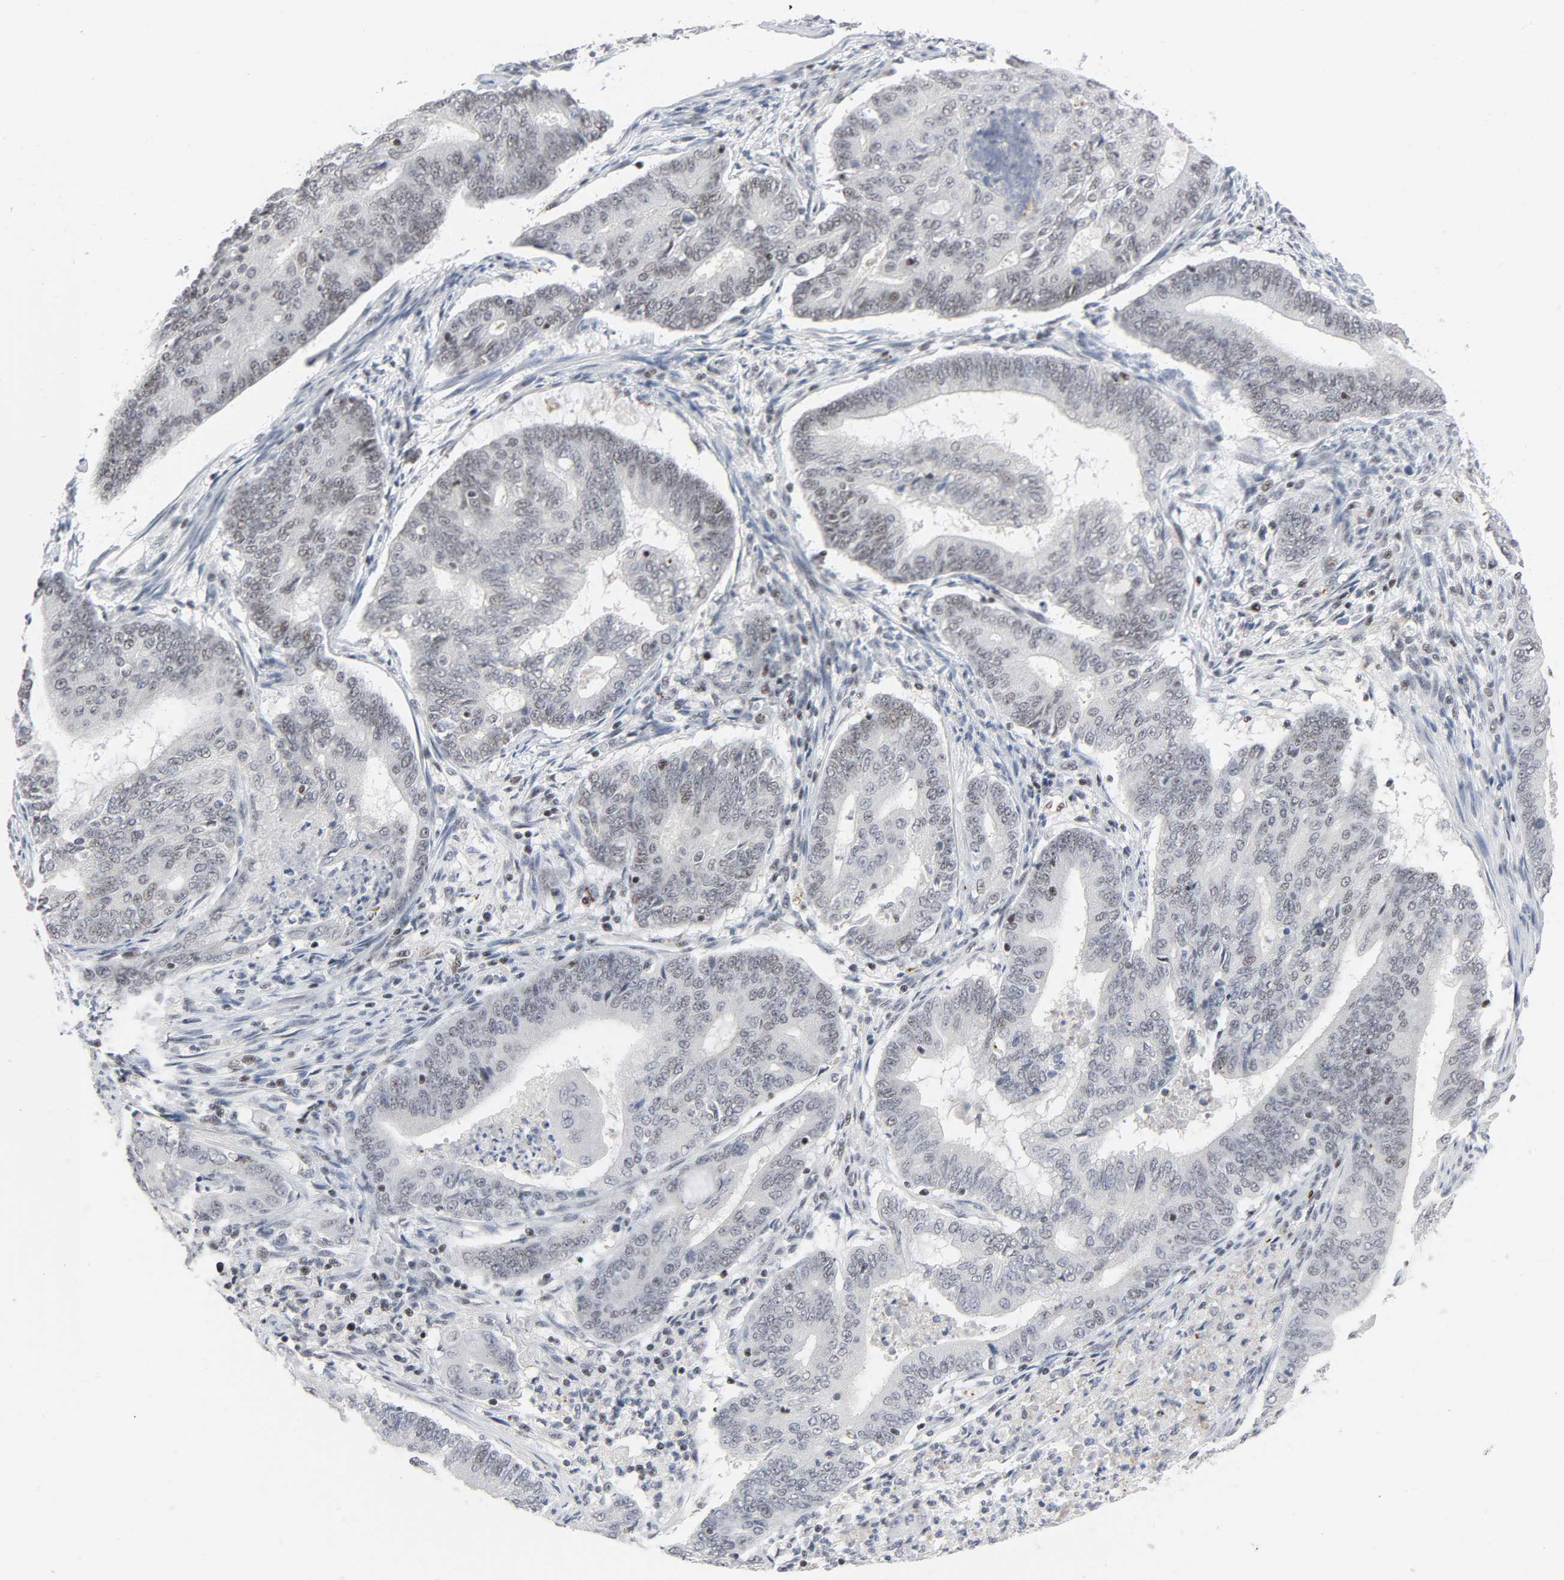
{"staining": {"intensity": "weak", "quantity": "25%-75%", "location": "nuclear"}, "tissue": "endometrial cancer", "cell_type": "Tumor cells", "image_type": "cancer", "snomed": [{"axis": "morphology", "description": "Adenocarcinoma, NOS"}, {"axis": "topography", "description": "Endometrium"}], "caption": "High-power microscopy captured an IHC photomicrograph of endometrial adenocarcinoma, revealing weak nuclear expression in about 25%-75% of tumor cells. (Brightfield microscopy of DAB IHC at high magnification).", "gene": "GABPA", "patient": {"sex": "female", "age": 42}}